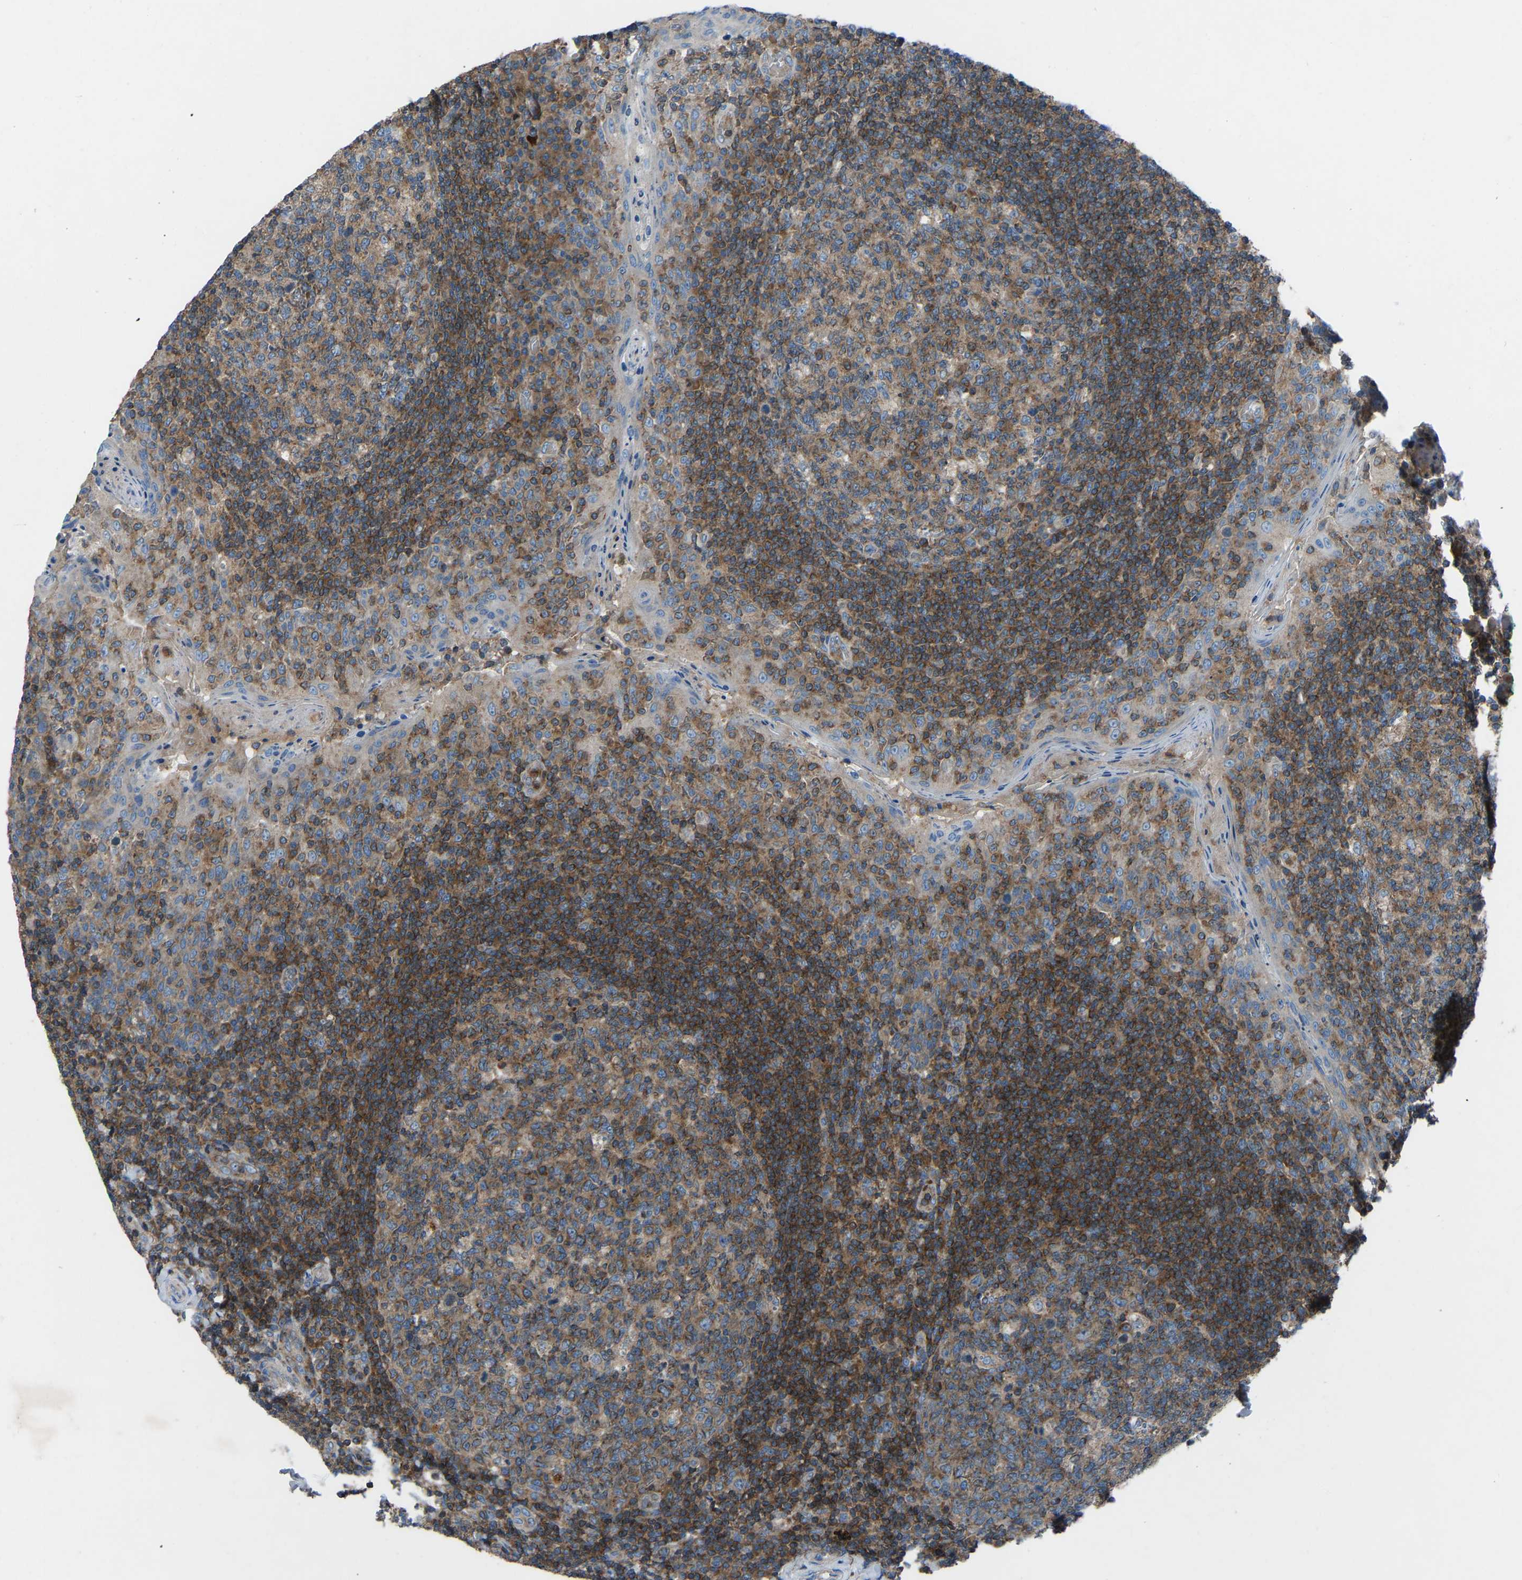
{"staining": {"intensity": "moderate", "quantity": ">75%", "location": "cytoplasmic/membranous"}, "tissue": "tonsil", "cell_type": "Germinal center cells", "image_type": "normal", "snomed": [{"axis": "morphology", "description": "Normal tissue, NOS"}, {"axis": "topography", "description": "Tonsil"}], "caption": "Tonsil stained with a brown dye exhibits moderate cytoplasmic/membranous positive staining in approximately >75% of germinal center cells.", "gene": "GRK6", "patient": {"sex": "female", "age": 19}}